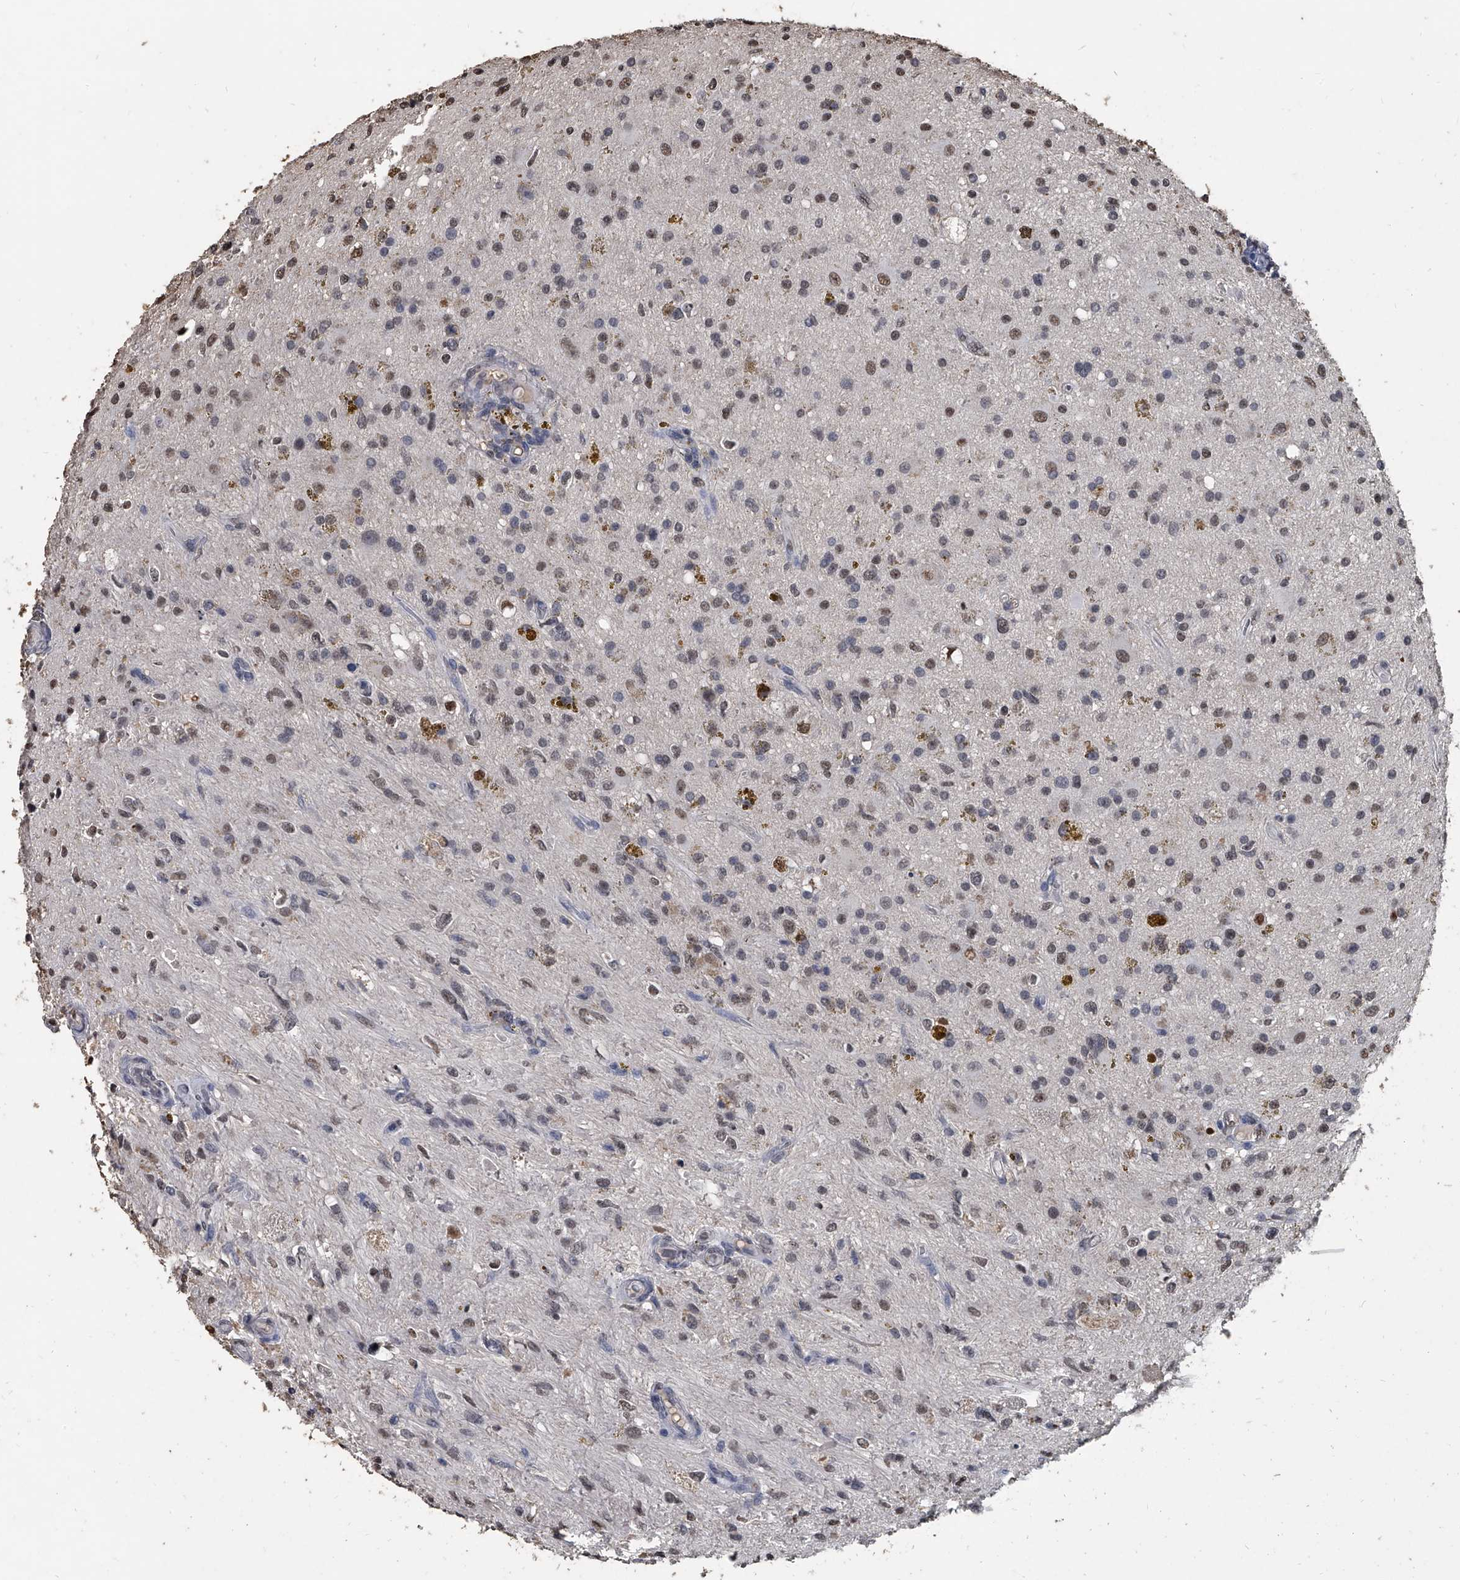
{"staining": {"intensity": "moderate", "quantity": "<25%", "location": "nuclear"}, "tissue": "glioma", "cell_type": "Tumor cells", "image_type": "cancer", "snomed": [{"axis": "morphology", "description": "Glioma, malignant, High grade"}, {"axis": "topography", "description": "Brain"}], "caption": "This is an image of IHC staining of glioma, which shows moderate positivity in the nuclear of tumor cells.", "gene": "MATR3", "patient": {"sex": "male", "age": 33}}